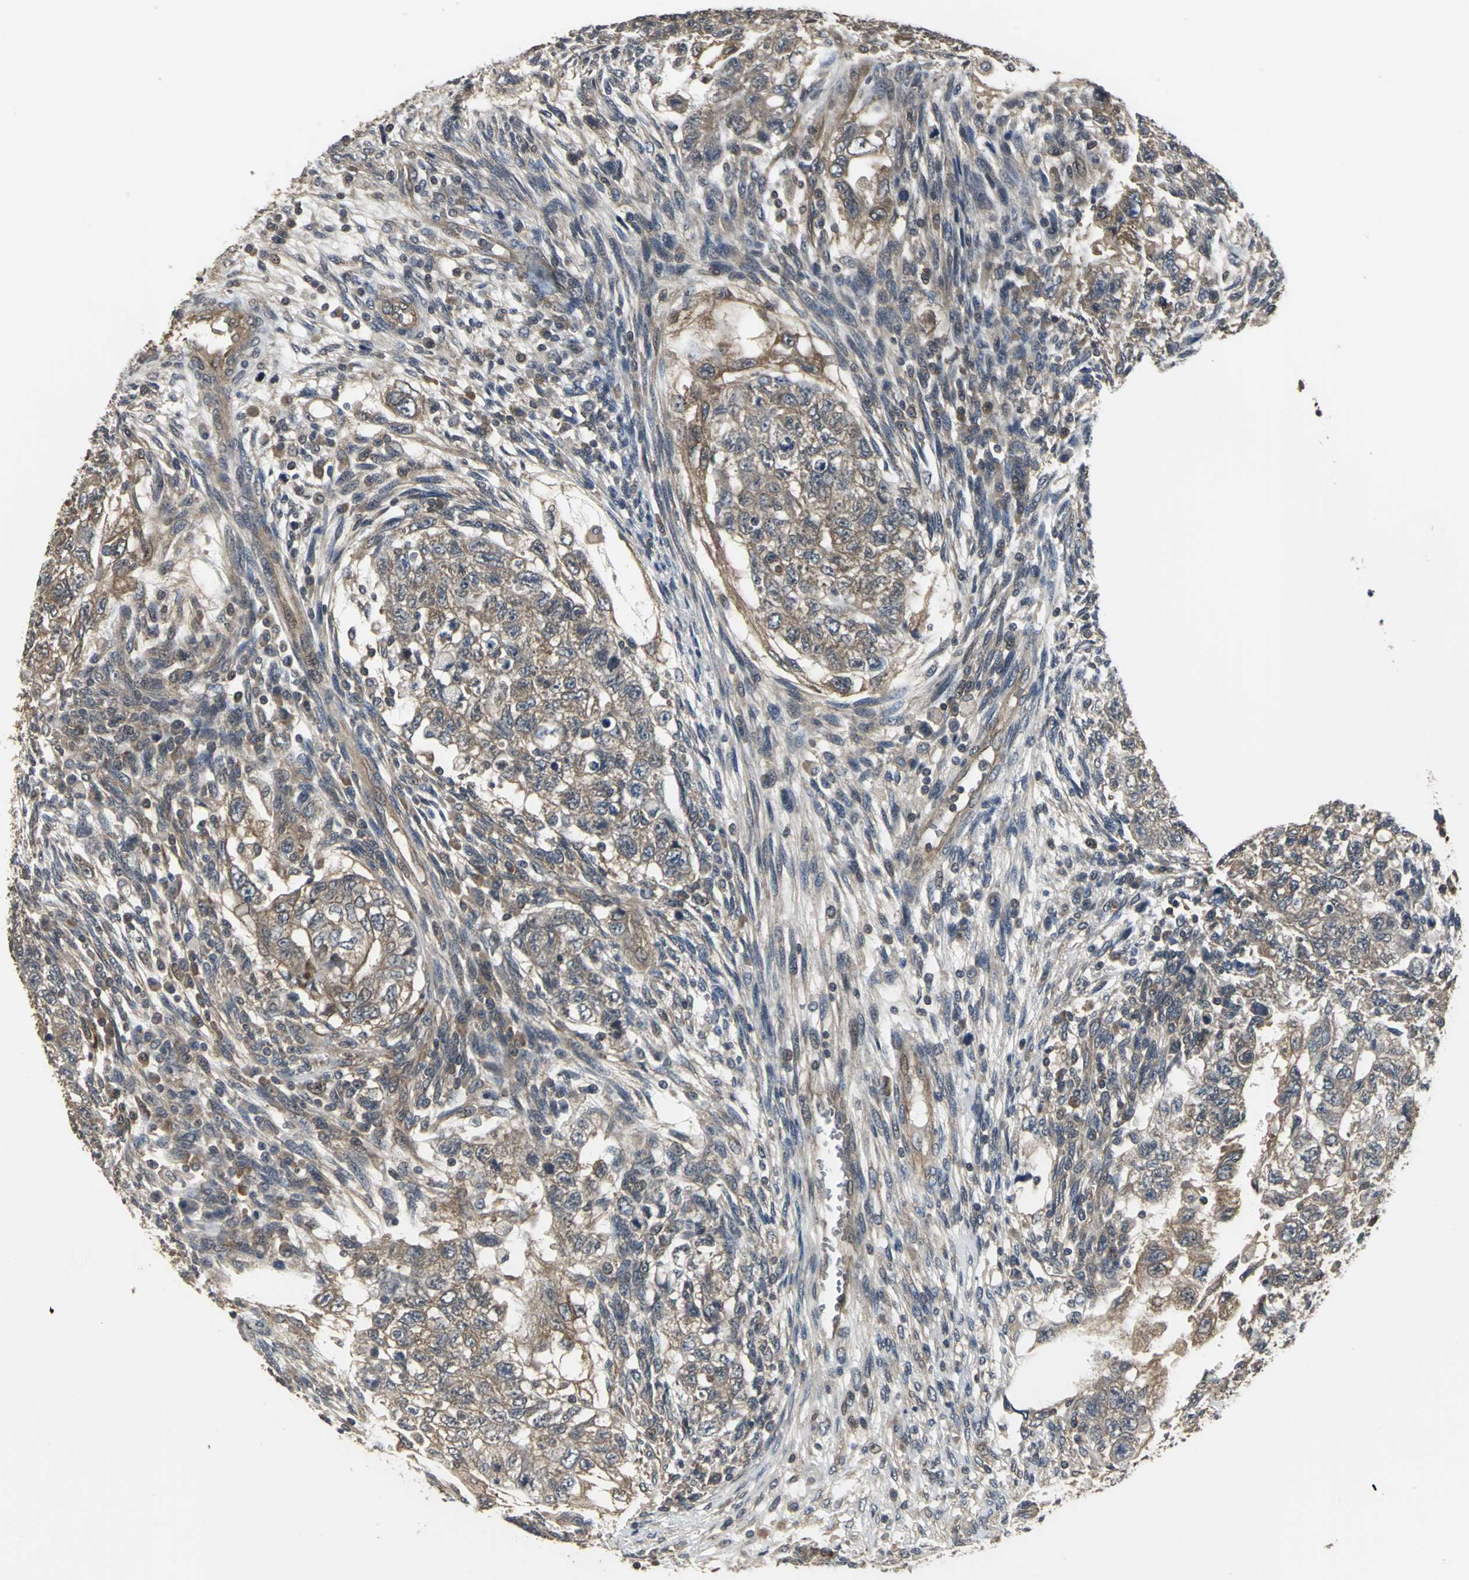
{"staining": {"intensity": "moderate", "quantity": ">75%", "location": "cytoplasmic/membranous"}, "tissue": "testis cancer", "cell_type": "Tumor cells", "image_type": "cancer", "snomed": [{"axis": "morphology", "description": "Normal tissue, NOS"}, {"axis": "morphology", "description": "Carcinoma, Embryonal, NOS"}, {"axis": "topography", "description": "Testis"}], "caption": "Immunohistochemical staining of testis cancer (embryonal carcinoma) exhibits medium levels of moderate cytoplasmic/membranous protein expression in approximately >75% of tumor cells.", "gene": "PFDN1", "patient": {"sex": "male", "age": 36}}